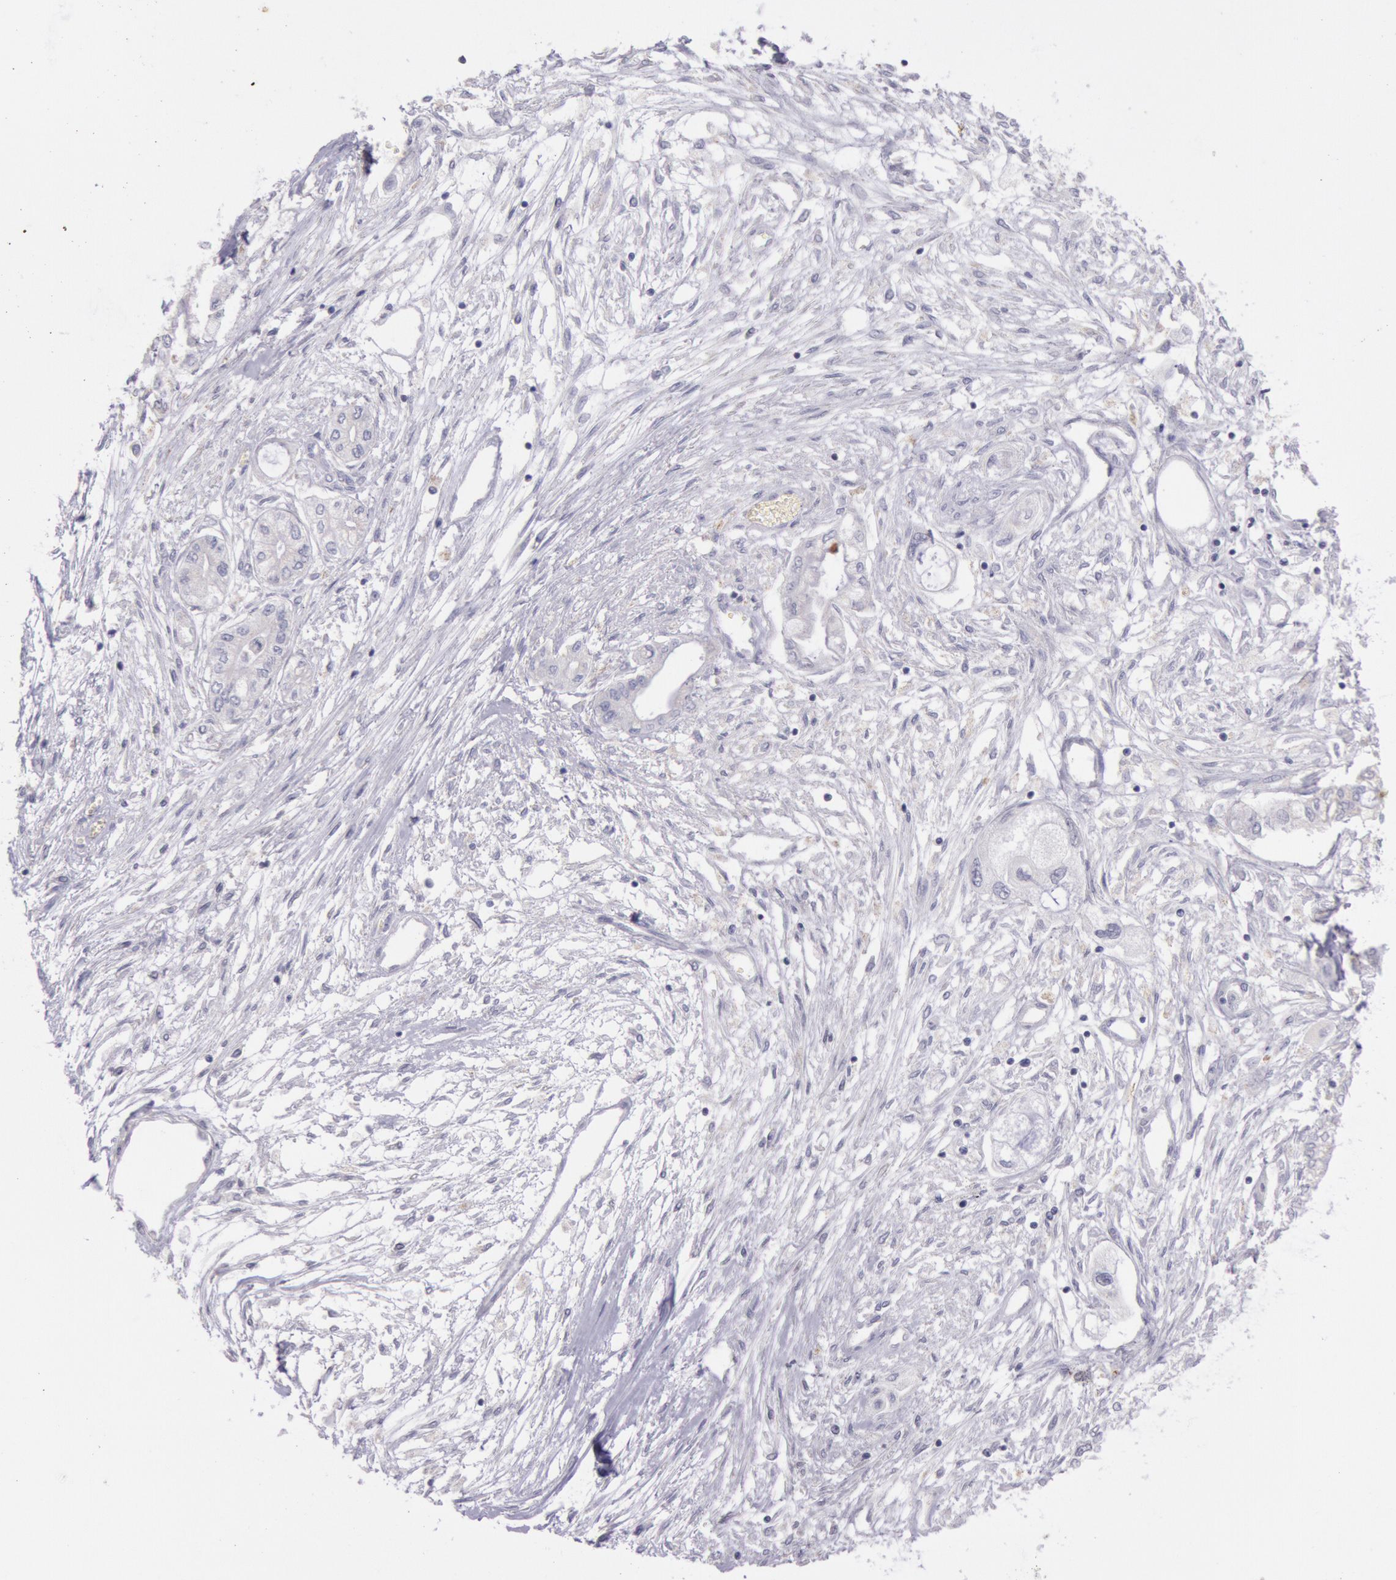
{"staining": {"intensity": "weak", "quantity": "25%-75%", "location": "cytoplasmic/membranous"}, "tissue": "pancreatic cancer", "cell_type": "Tumor cells", "image_type": "cancer", "snomed": [{"axis": "morphology", "description": "Adenocarcinoma, NOS"}, {"axis": "topography", "description": "Pancreas"}], "caption": "Immunohistochemistry (IHC) image of pancreatic adenocarcinoma stained for a protein (brown), which demonstrates low levels of weak cytoplasmic/membranous positivity in about 25%-75% of tumor cells.", "gene": "FRMD6", "patient": {"sex": "male", "age": 79}}